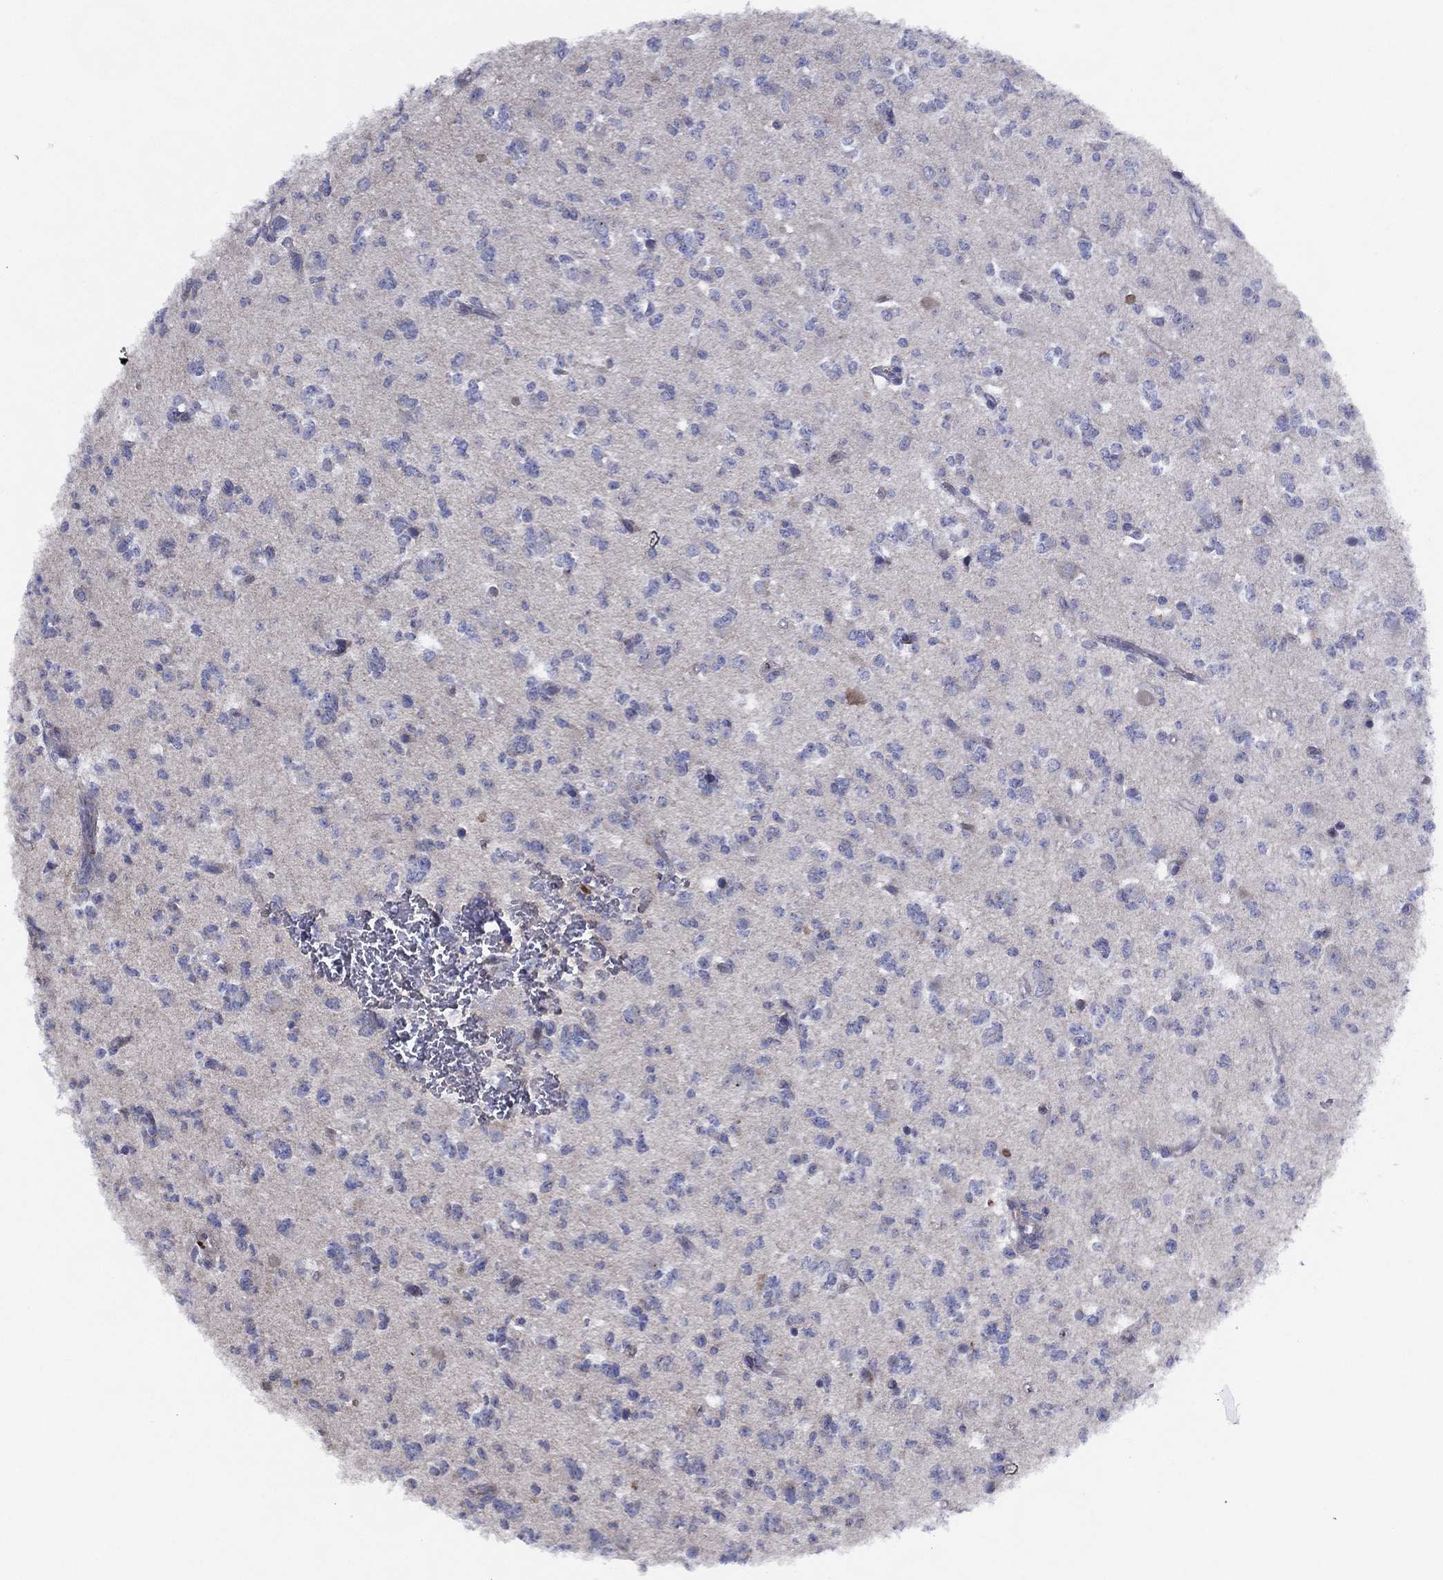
{"staining": {"intensity": "negative", "quantity": "none", "location": "none"}, "tissue": "glioma", "cell_type": "Tumor cells", "image_type": "cancer", "snomed": [{"axis": "morphology", "description": "Glioma, malignant, Low grade"}, {"axis": "topography", "description": "Brain"}], "caption": "Tumor cells show no significant staining in glioma.", "gene": "ZNF223", "patient": {"sex": "female", "age": 45}}